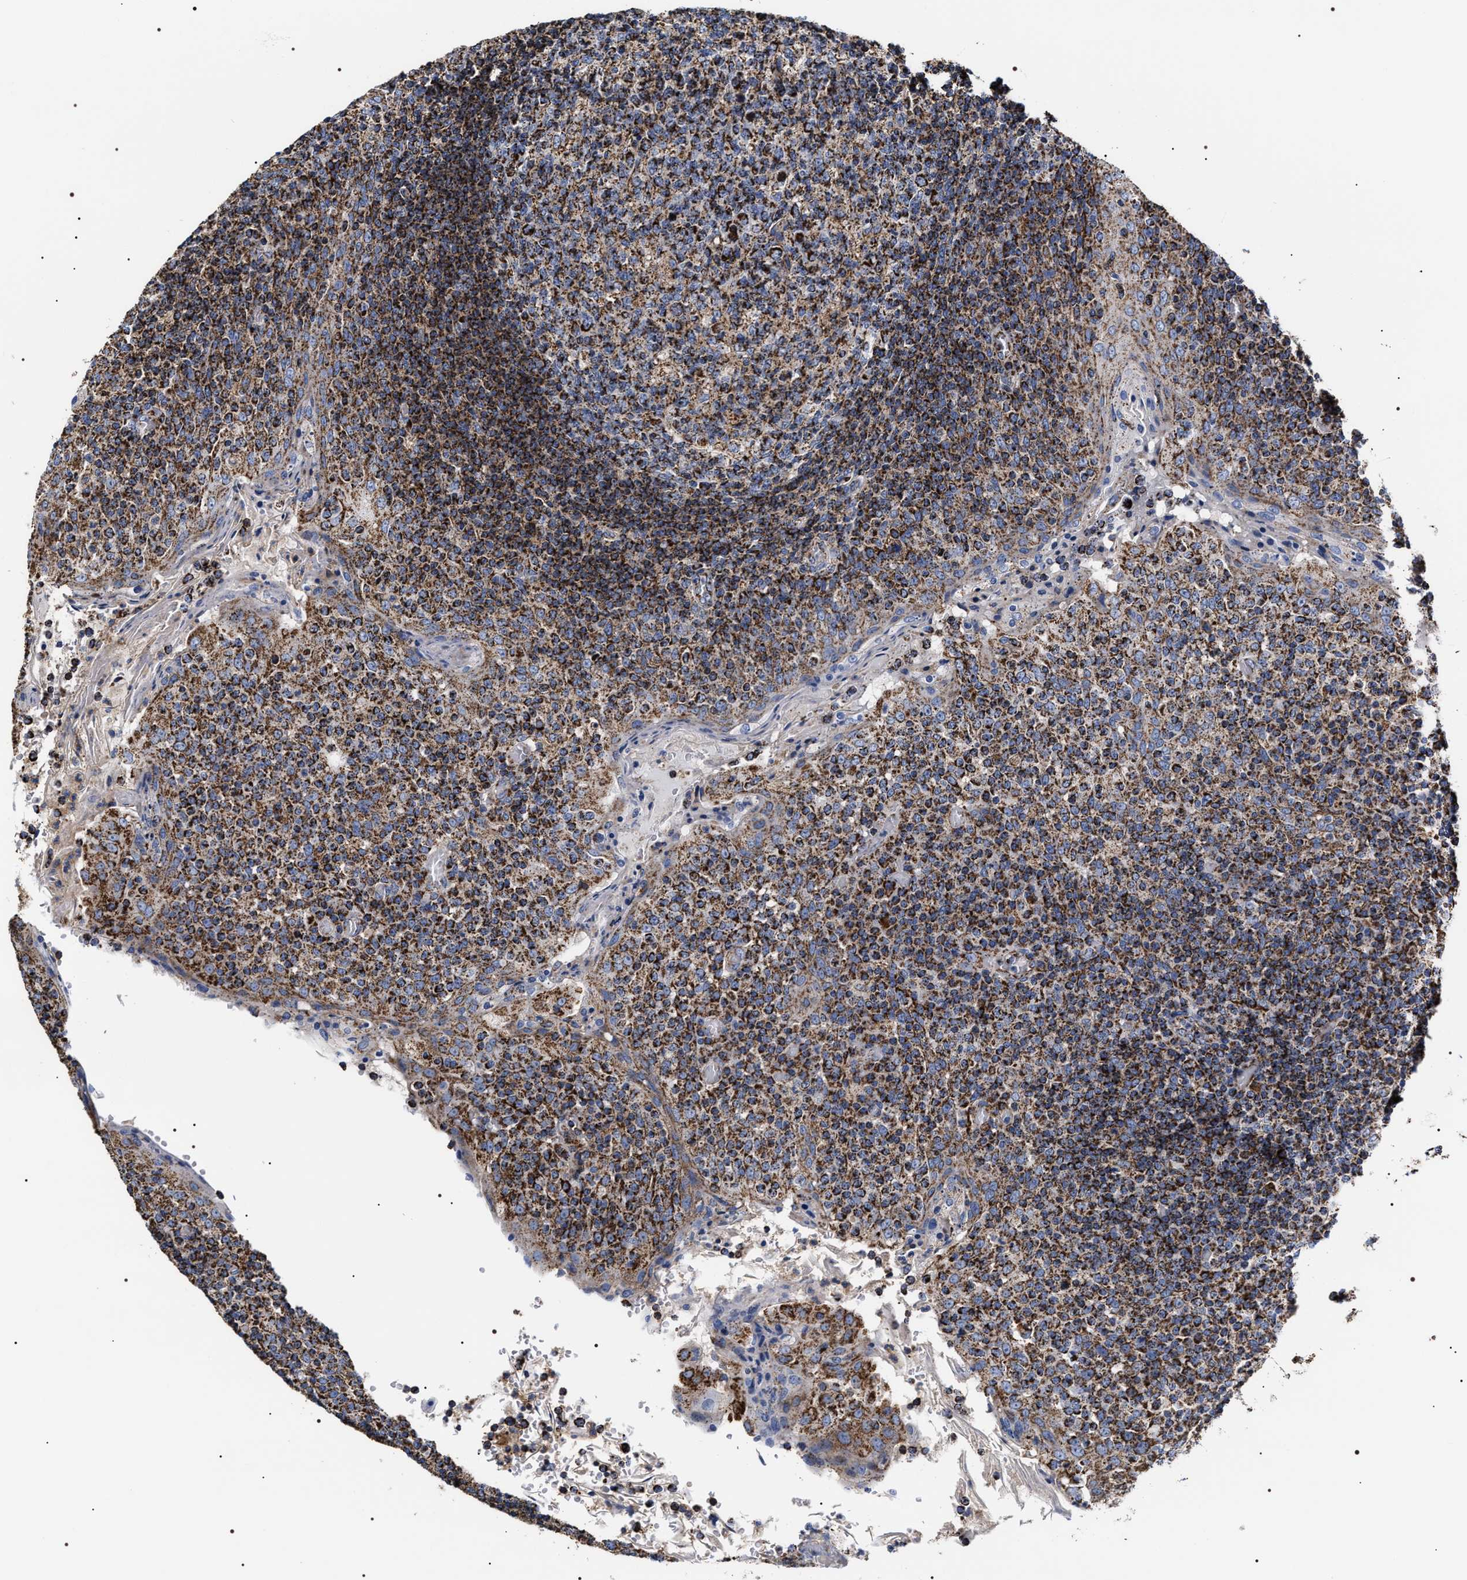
{"staining": {"intensity": "strong", "quantity": ">75%", "location": "cytoplasmic/membranous"}, "tissue": "tonsil", "cell_type": "Germinal center cells", "image_type": "normal", "snomed": [{"axis": "morphology", "description": "Normal tissue, NOS"}, {"axis": "topography", "description": "Tonsil"}], "caption": "Human tonsil stained for a protein (brown) reveals strong cytoplasmic/membranous positive positivity in approximately >75% of germinal center cells.", "gene": "COG5", "patient": {"sex": "female", "age": 19}}